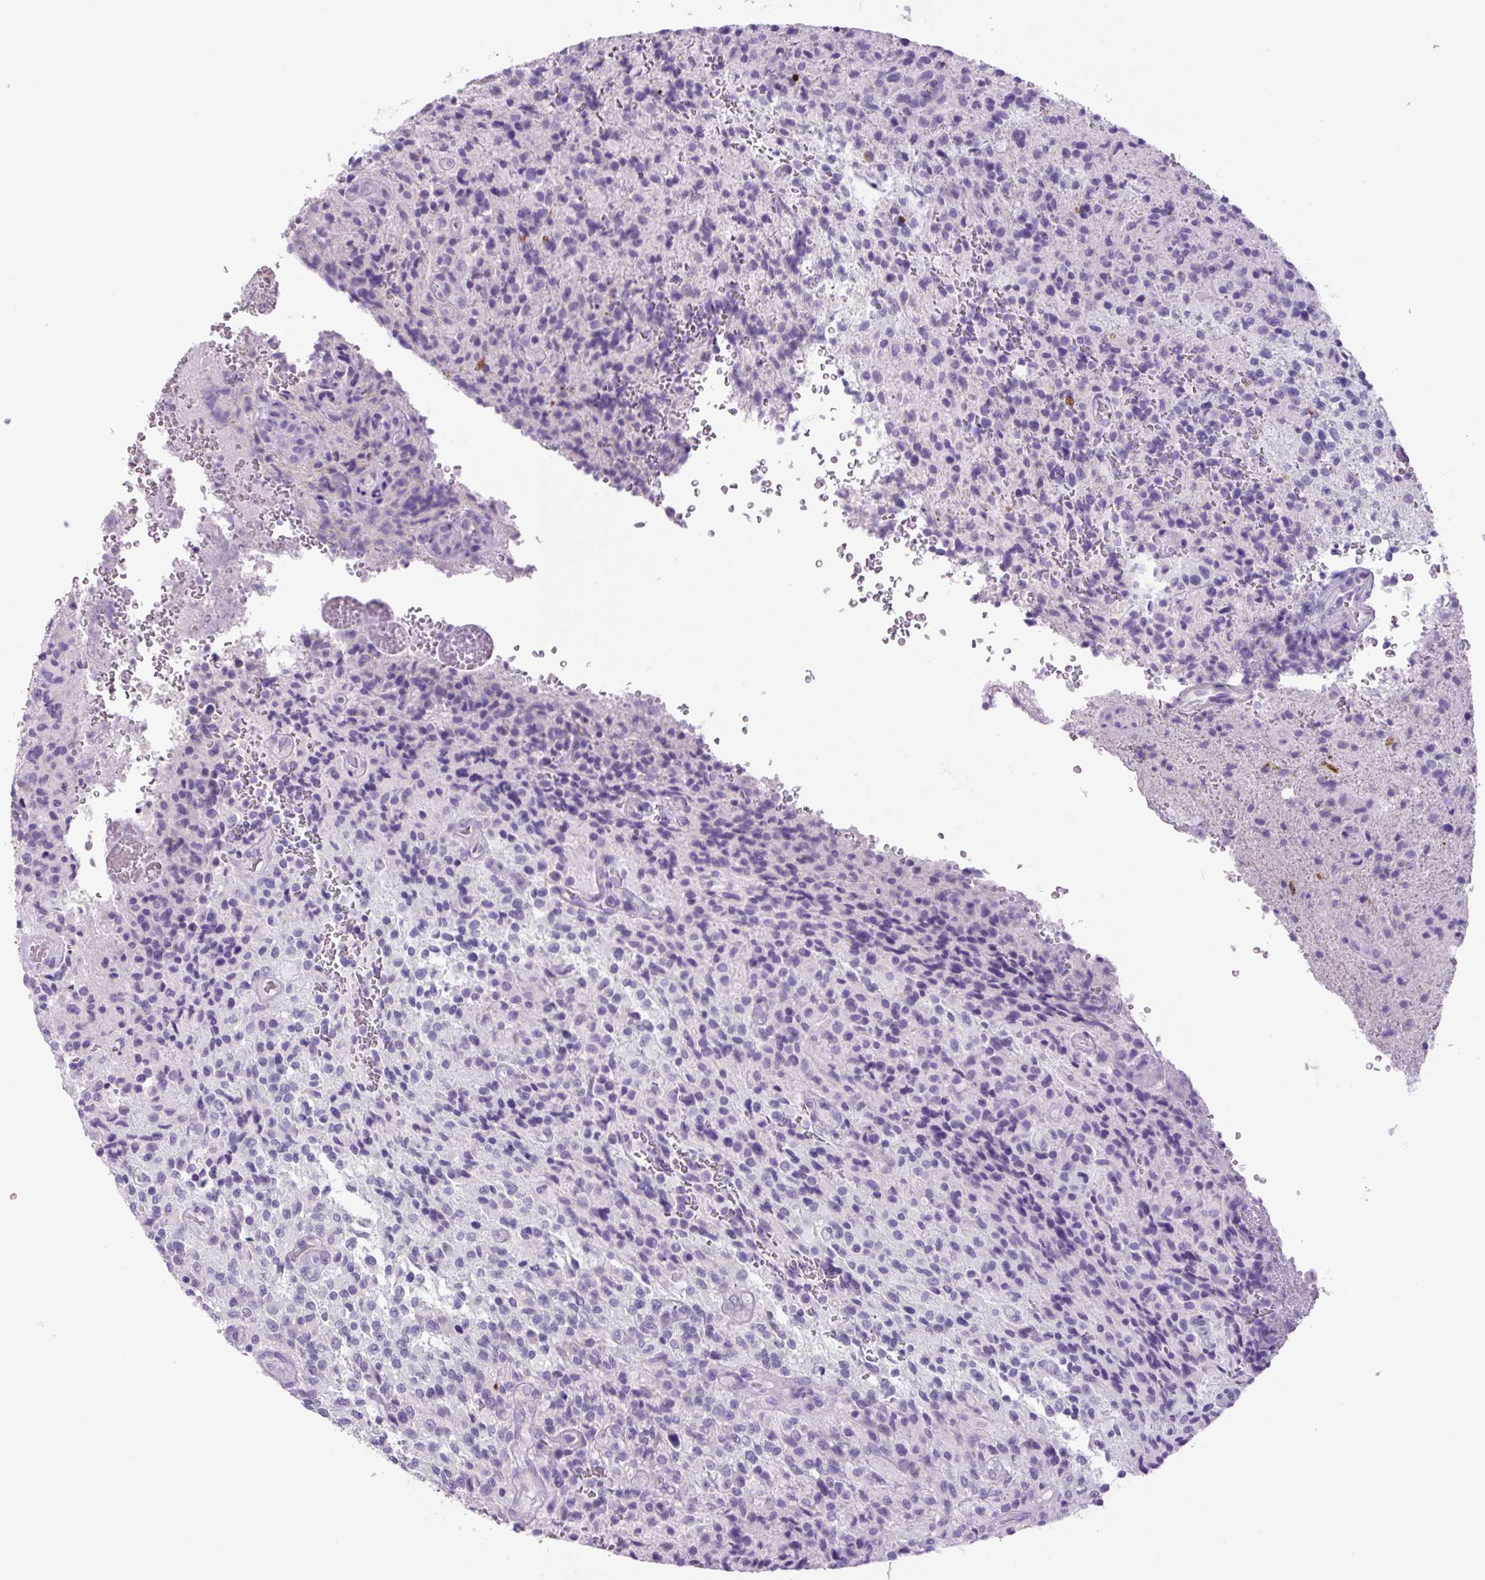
{"staining": {"intensity": "negative", "quantity": "none", "location": "none"}, "tissue": "glioma", "cell_type": "Tumor cells", "image_type": "cancer", "snomed": [{"axis": "morphology", "description": "Normal tissue, NOS"}, {"axis": "morphology", "description": "Glioma, malignant, High grade"}, {"axis": "topography", "description": "Cerebral cortex"}], "caption": "Immunohistochemistry (IHC) of human glioma reveals no expression in tumor cells. (Stains: DAB (3,3'-diaminobenzidine) immunohistochemistry (IHC) with hematoxylin counter stain, Microscopy: brightfield microscopy at high magnification).", "gene": "CHGA", "patient": {"sex": "male", "age": 56}}